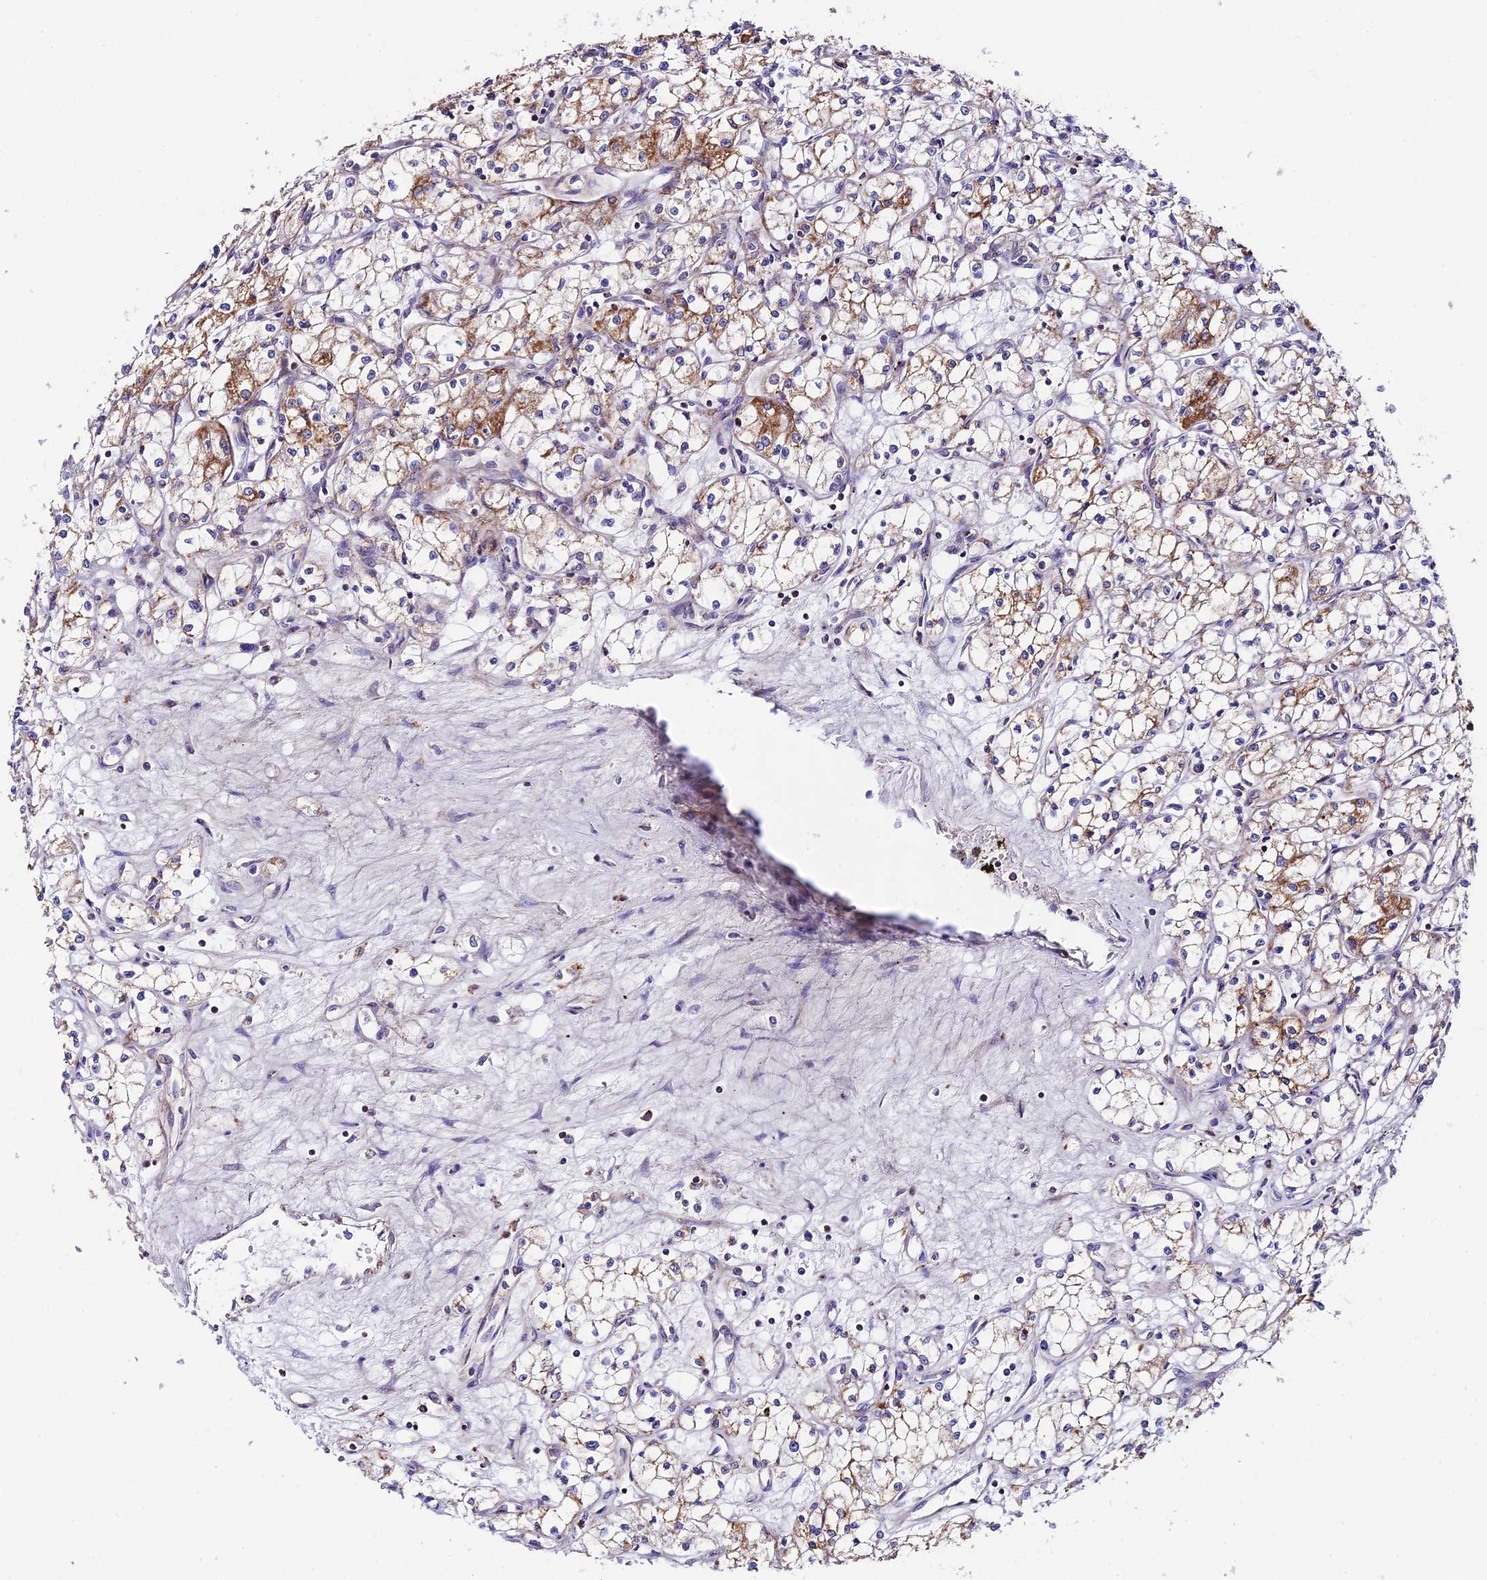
{"staining": {"intensity": "moderate", "quantity": "<25%", "location": "cytoplasmic/membranous"}, "tissue": "renal cancer", "cell_type": "Tumor cells", "image_type": "cancer", "snomed": [{"axis": "morphology", "description": "Adenocarcinoma, NOS"}, {"axis": "topography", "description": "Kidney"}], "caption": "A micrograph of renal adenocarcinoma stained for a protein displays moderate cytoplasmic/membranous brown staining in tumor cells. (DAB = brown stain, brightfield microscopy at high magnification).", "gene": "VPS13C", "patient": {"sex": "male", "age": 59}}